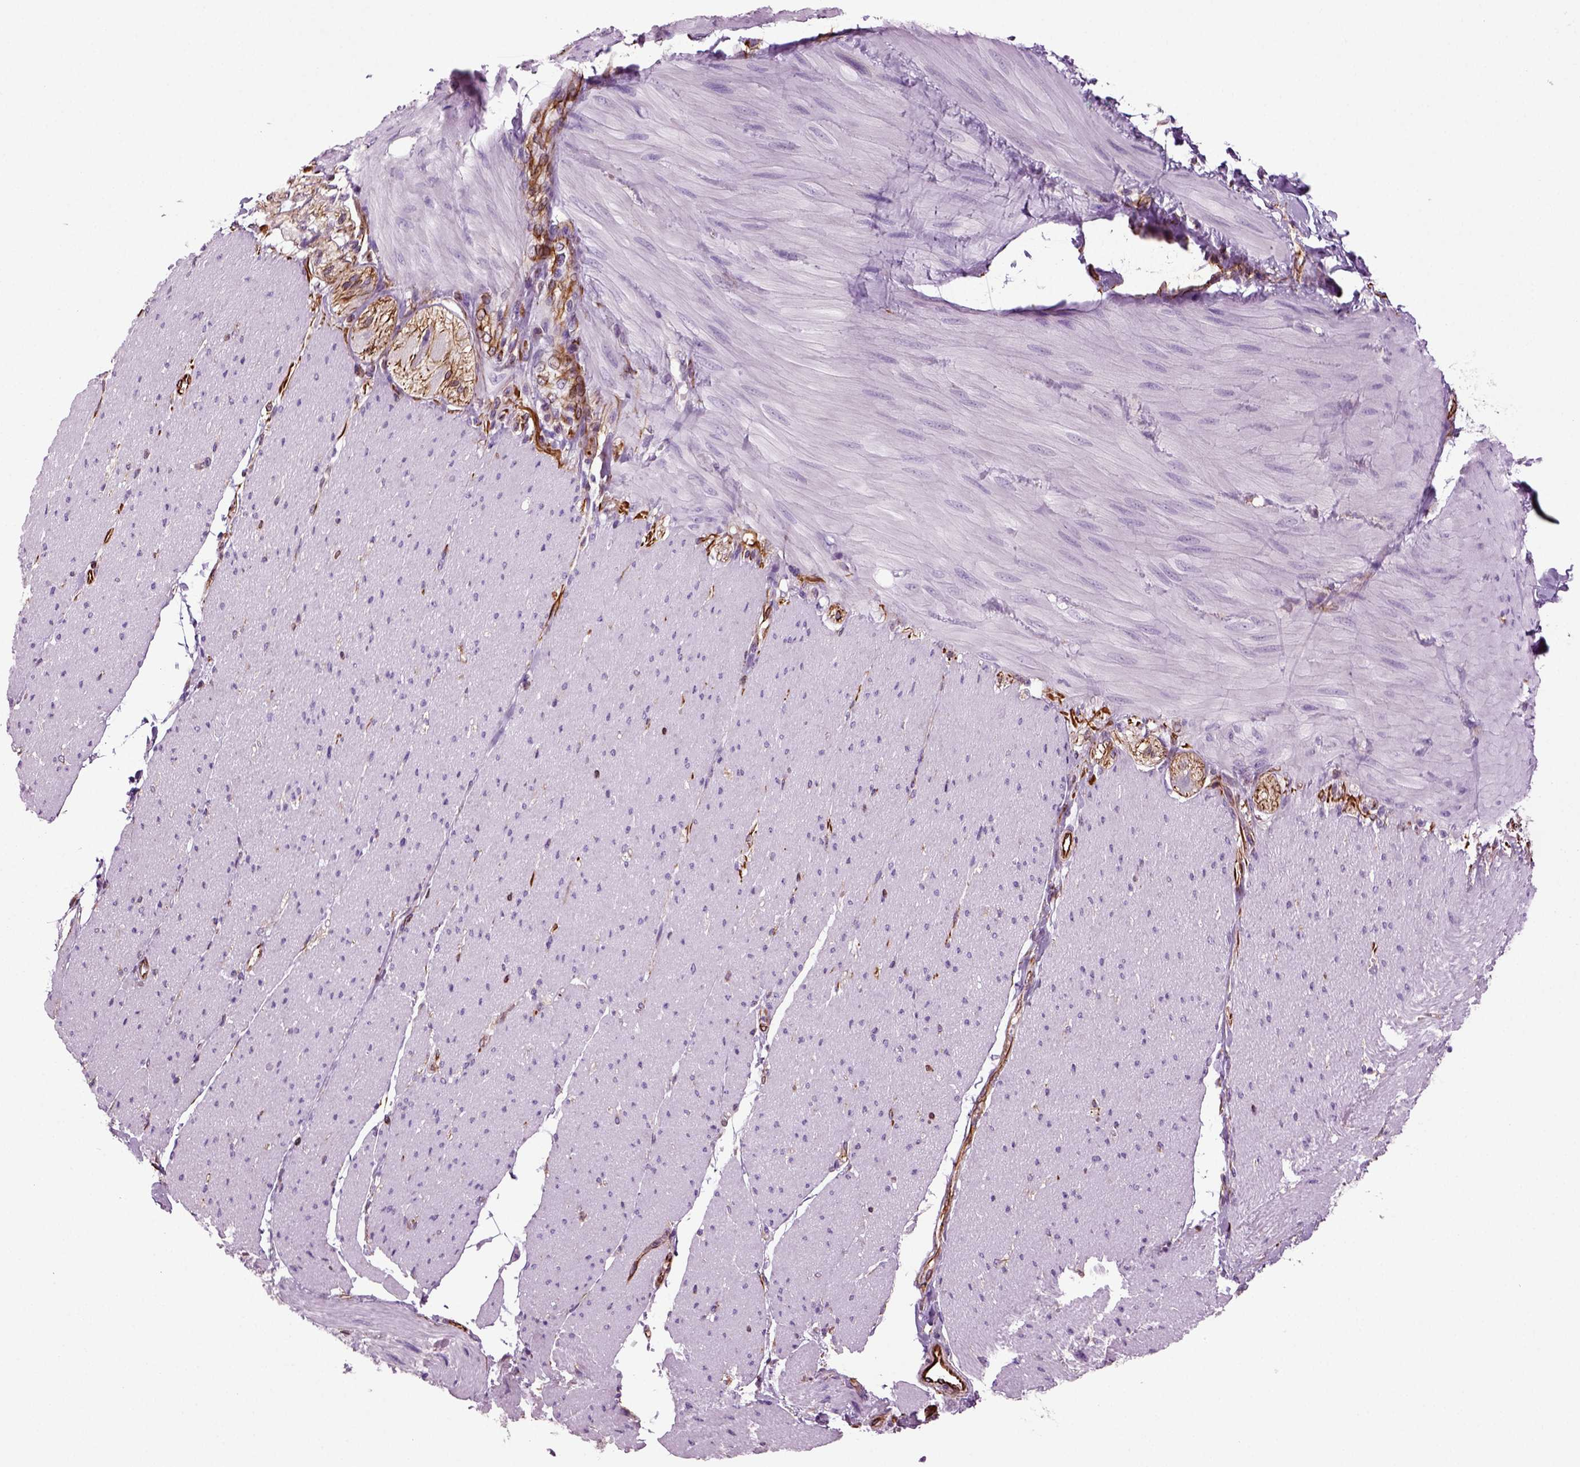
{"staining": {"intensity": "negative", "quantity": "none", "location": "none"}, "tissue": "adipose tissue", "cell_type": "Adipocytes", "image_type": "normal", "snomed": [{"axis": "morphology", "description": "Normal tissue, NOS"}, {"axis": "topography", "description": "Smooth muscle"}, {"axis": "topography", "description": "Duodenum"}, {"axis": "topography", "description": "Peripheral nerve tissue"}], "caption": "High power microscopy micrograph of an IHC micrograph of benign adipose tissue, revealing no significant positivity in adipocytes. Nuclei are stained in blue.", "gene": "ACER3", "patient": {"sex": "female", "age": 61}}